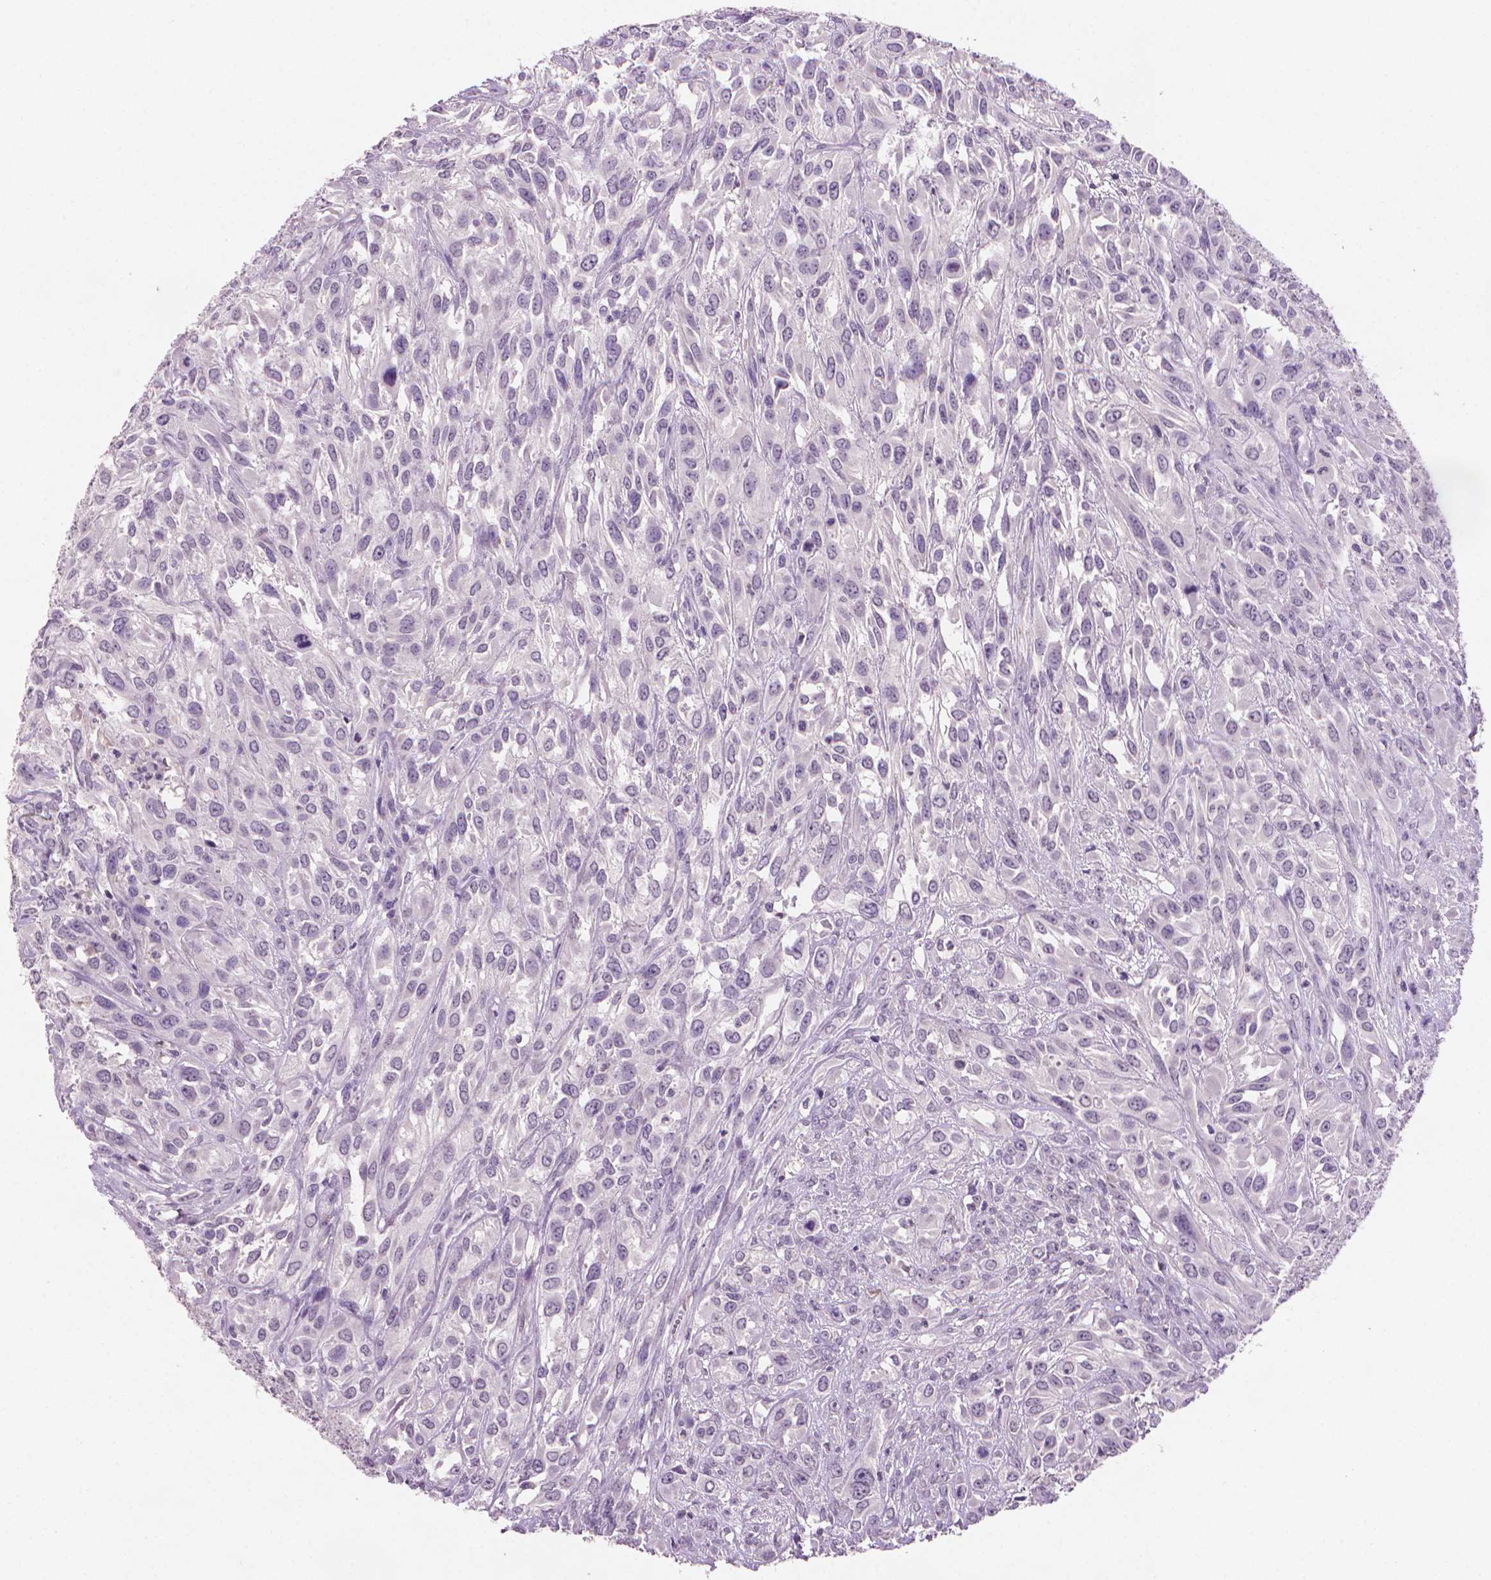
{"staining": {"intensity": "negative", "quantity": "none", "location": "none"}, "tissue": "urothelial cancer", "cell_type": "Tumor cells", "image_type": "cancer", "snomed": [{"axis": "morphology", "description": "Urothelial carcinoma, High grade"}, {"axis": "topography", "description": "Urinary bladder"}], "caption": "Immunohistochemical staining of urothelial carcinoma (high-grade) demonstrates no significant staining in tumor cells.", "gene": "MUC1", "patient": {"sex": "male", "age": 67}}